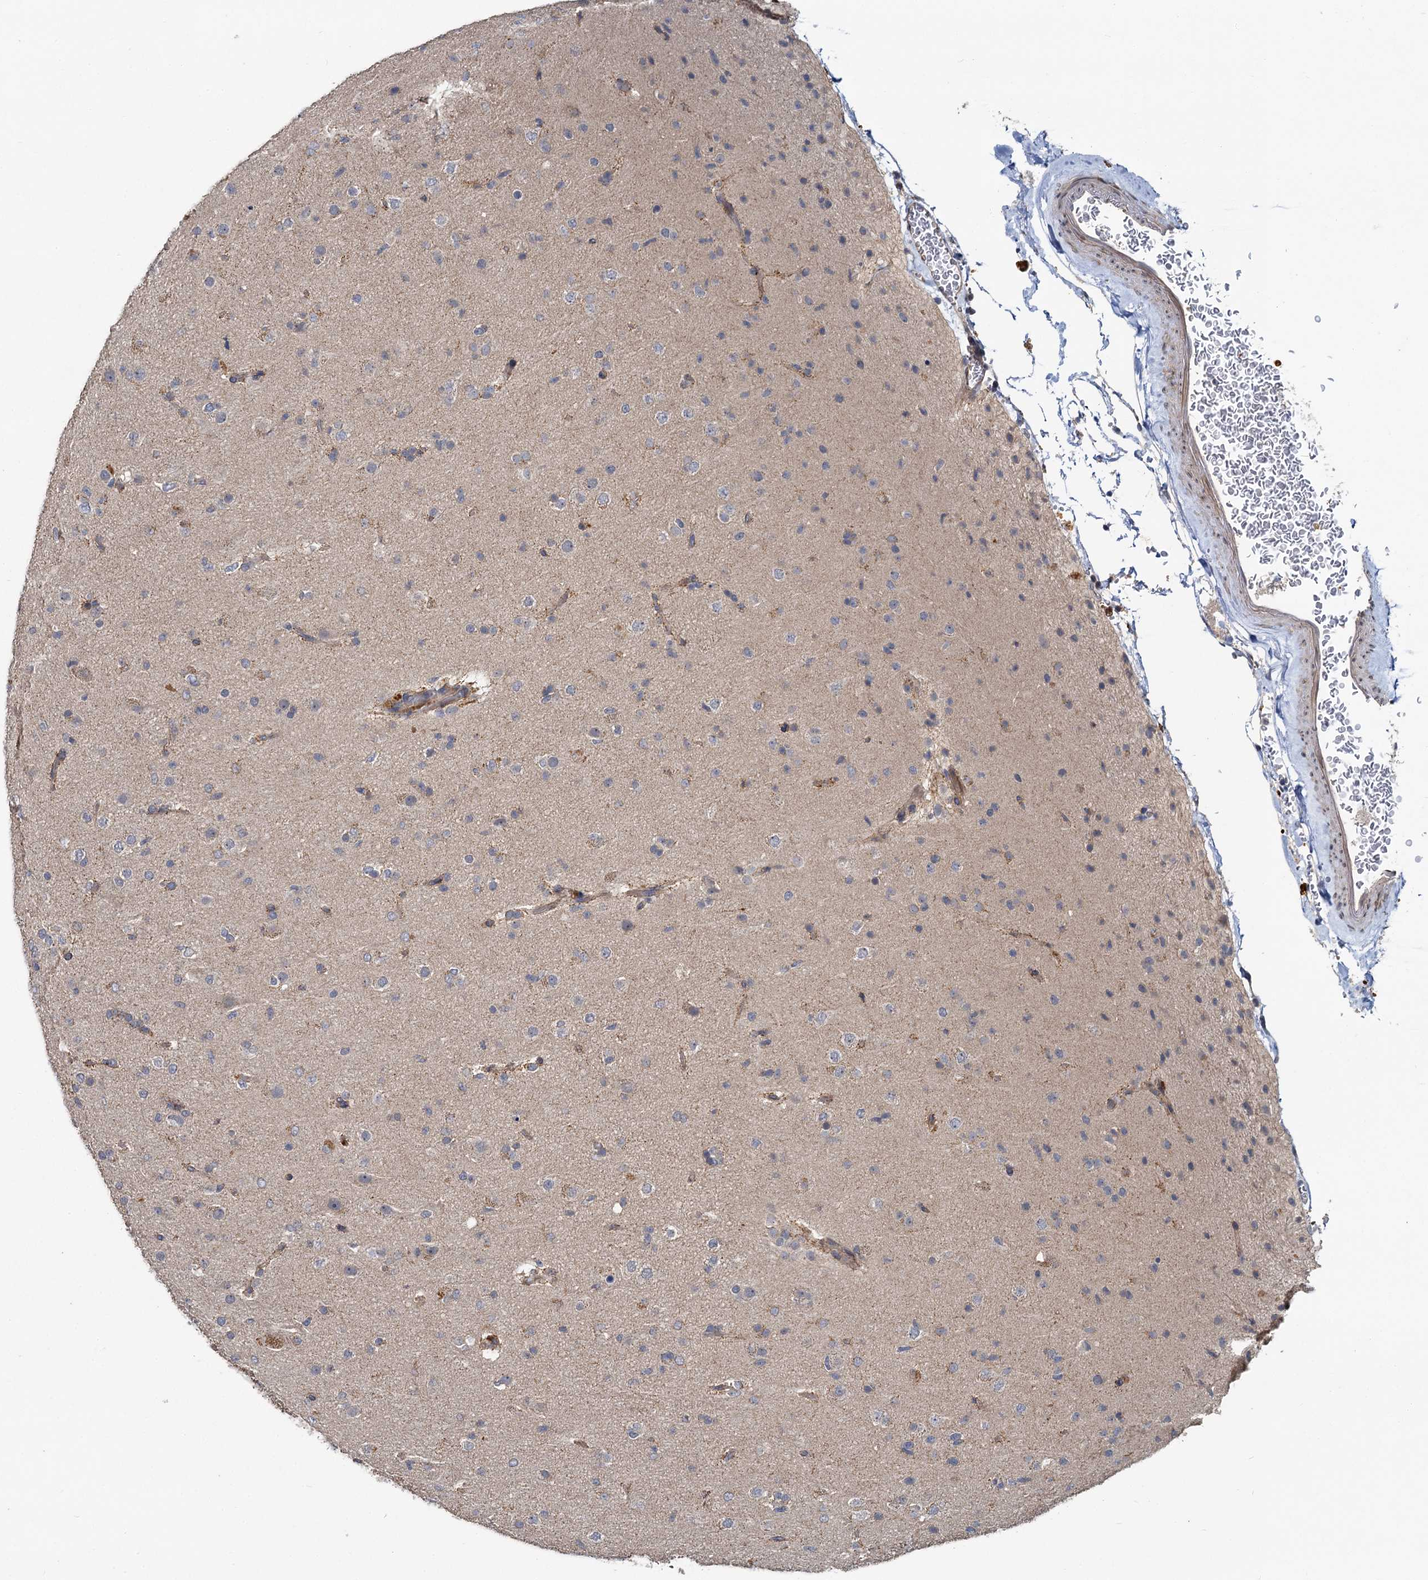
{"staining": {"intensity": "negative", "quantity": "none", "location": "none"}, "tissue": "glioma", "cell_type": "Tumor cells", "image_type": "cancer", "snomed": [{"axis": "morphology", "description": "Glioma, malignant, Low grade"}, {"axis": "topography", "description": "Brain"}], "caption": "Image shows no protein staining in tumor cells of malignant glioma (low-grade) tissue.", "gene": "ZNF324", "patient": {"sex": "male", "age": 65}}